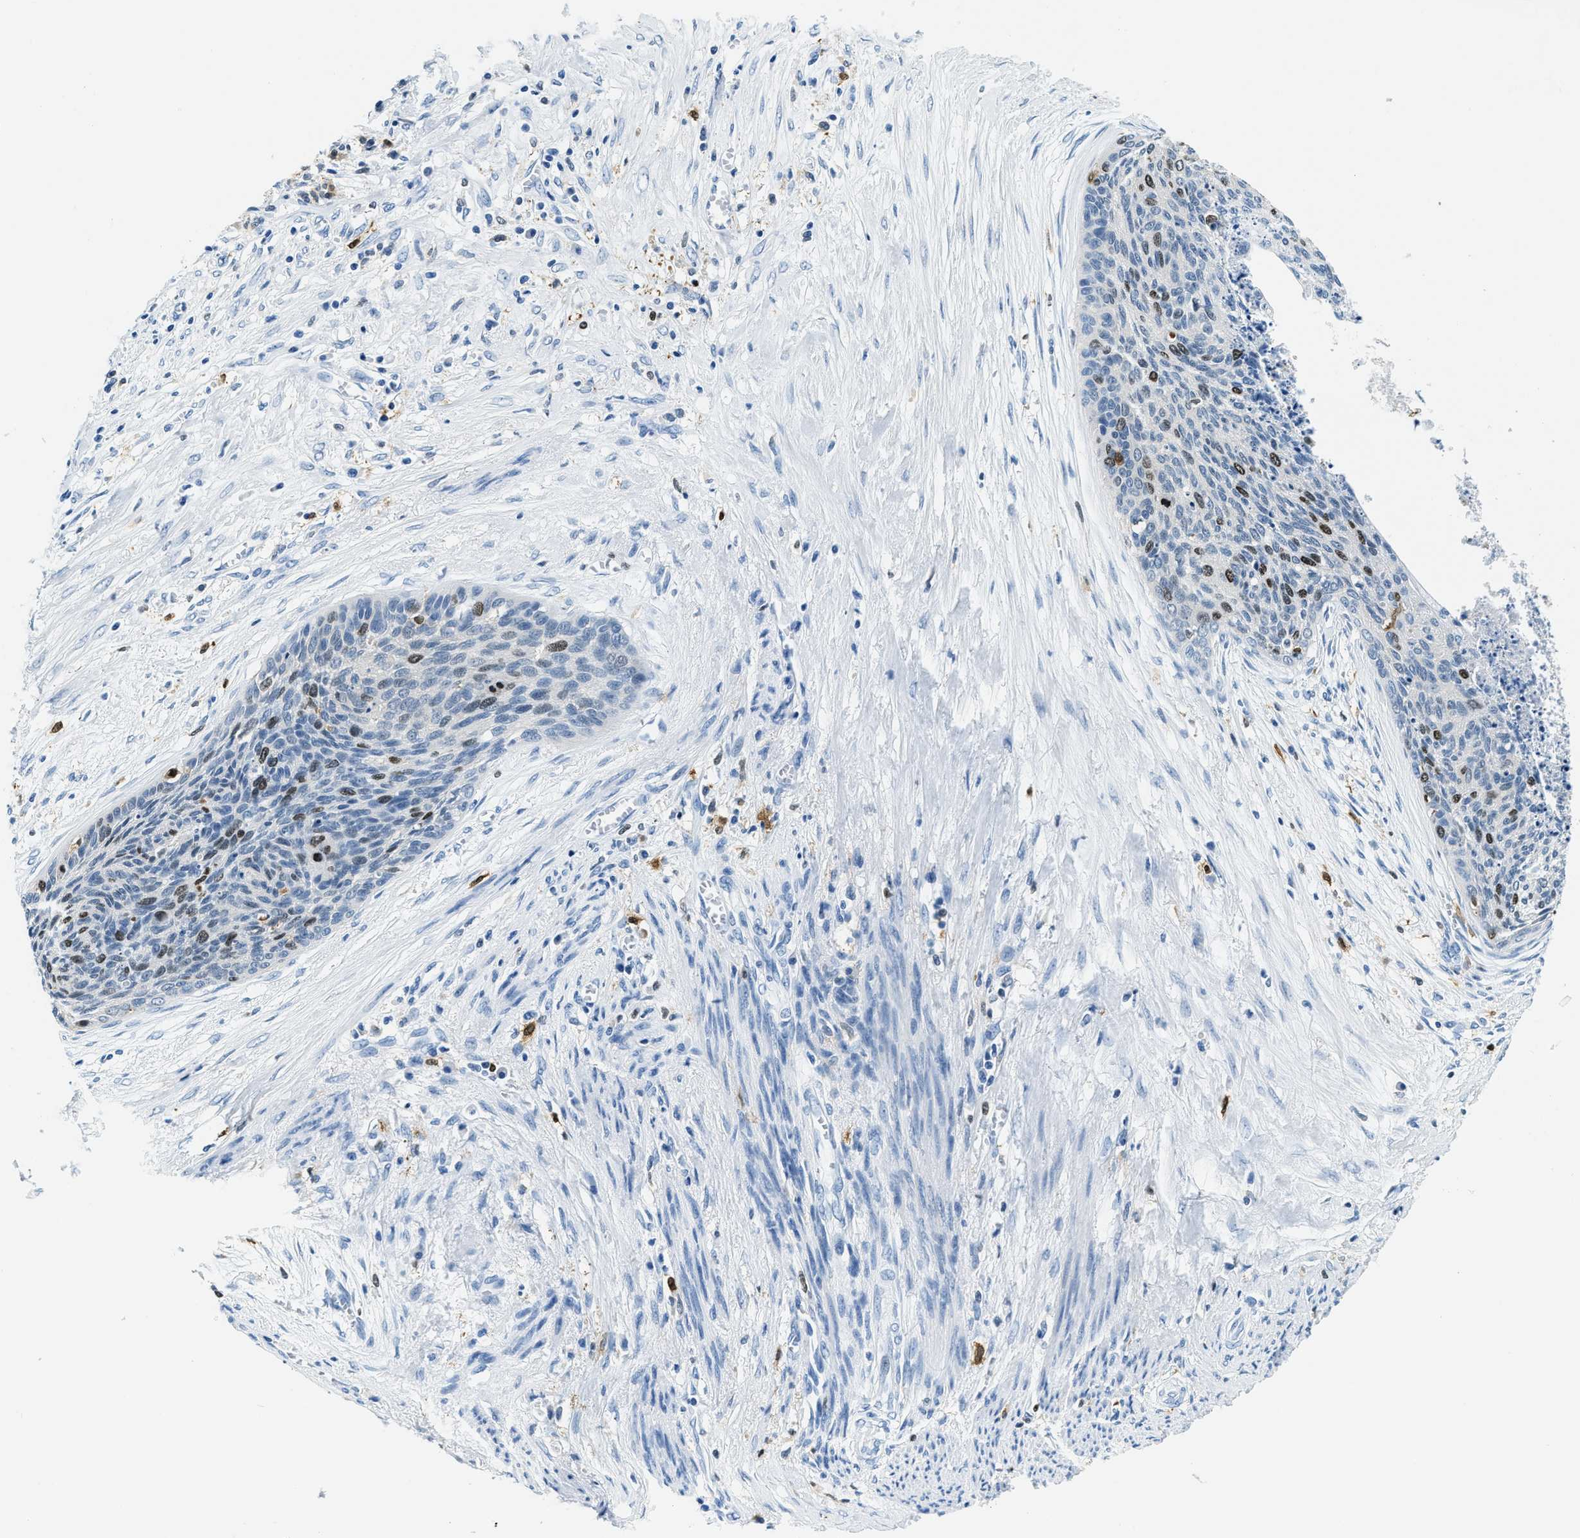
{"staining": {"intensity": "weak", "quantity": "<25%", "location": "nuclear"}, "tissue": "cervical cancer", "cell_type": "Tumor cells", "image_type": "cancer", "snomed": [{"axis": "morphology", "description": "Squamous cell carcinoma, NOS"}, {"axis": "topography", "description": "Cervix"}], "caption": "A micrograph of human cervical squamous cell carcinoma is negative for staining in tumor cells. (DAB (3,3'-diaminobenzidine) immunohistochemistry, high magnification).", "gene": "CAPG", "patient": {"sex": "female", "age": 55}}